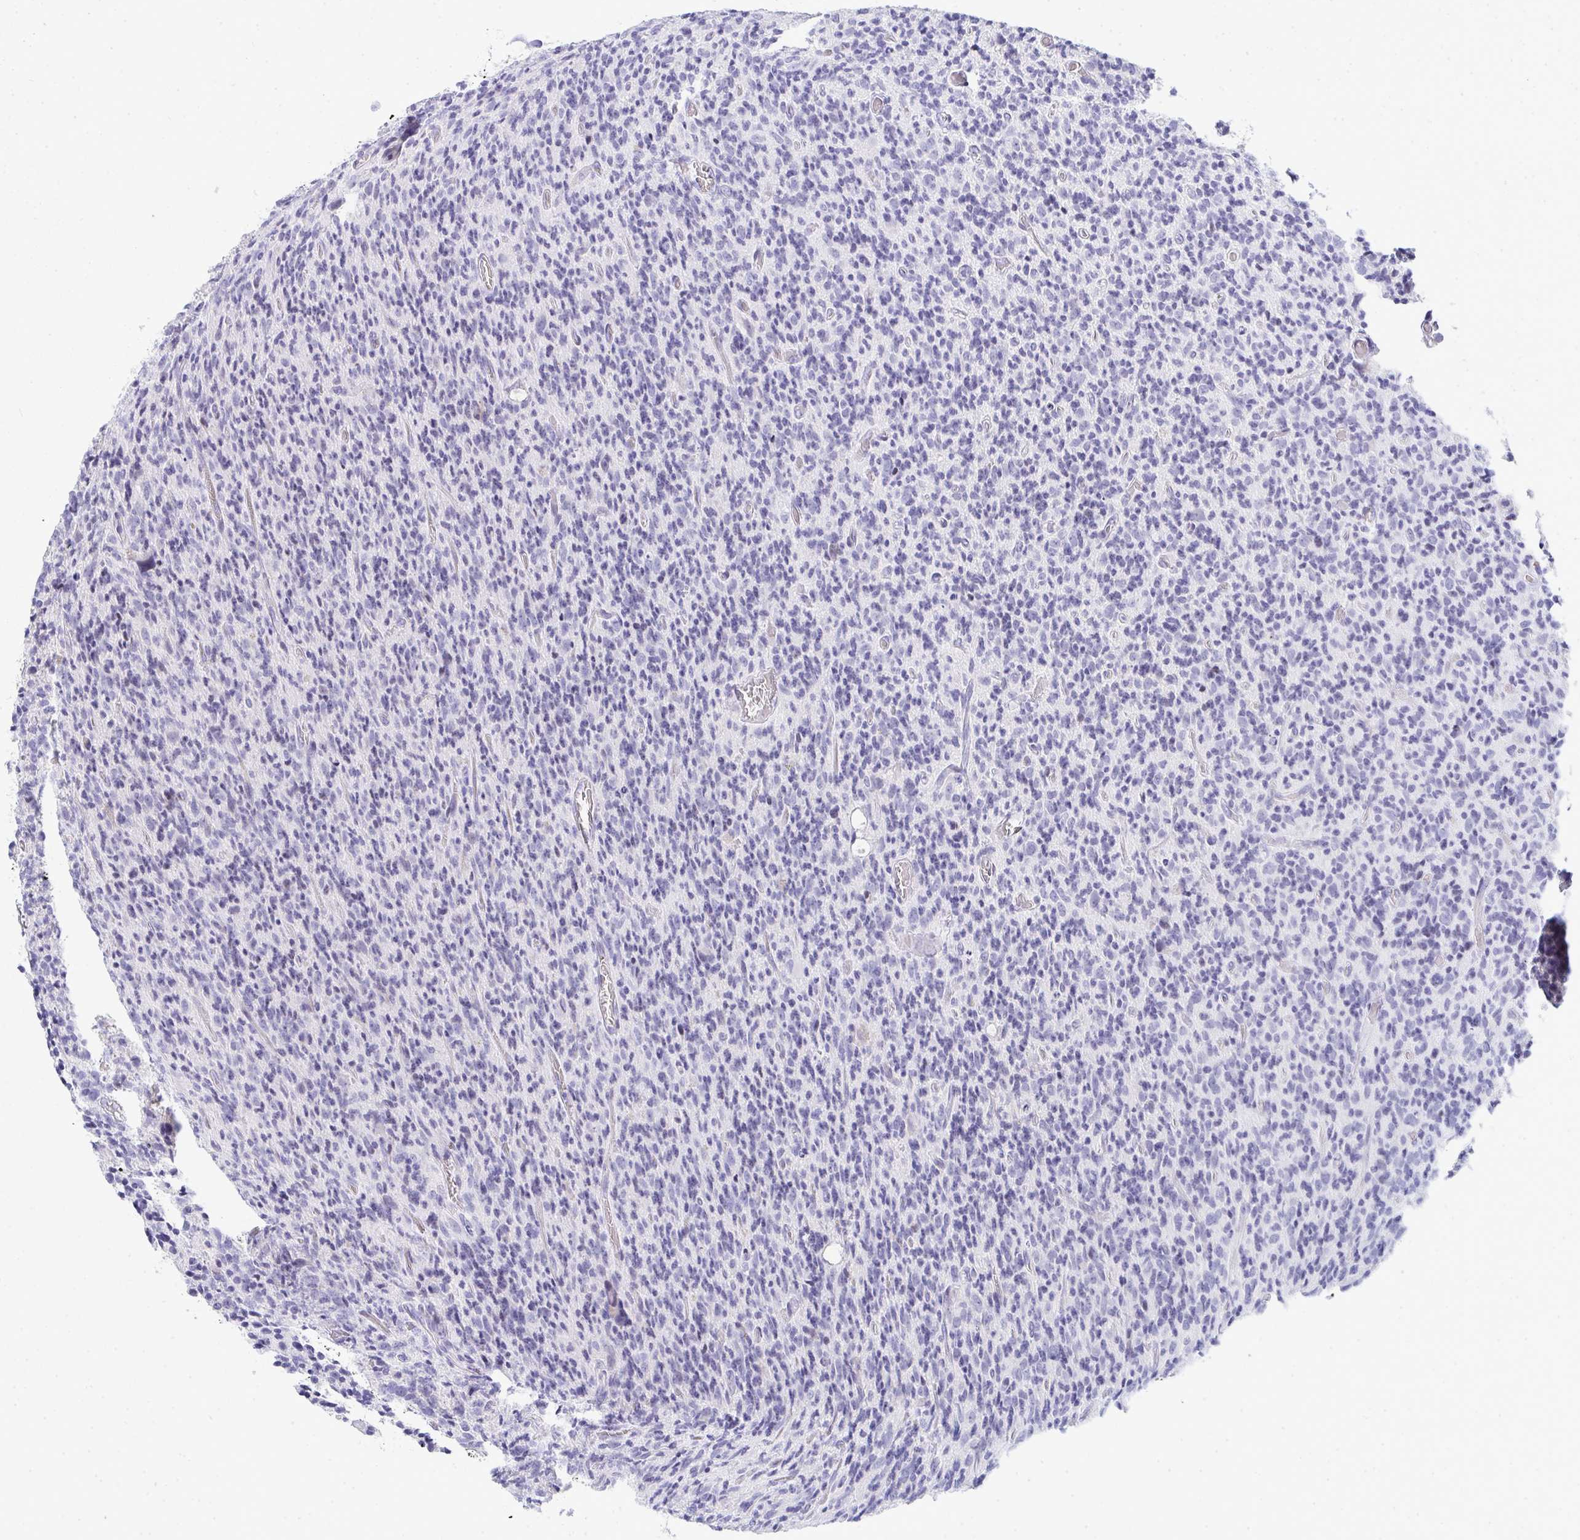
{"staining": {"intensity": "negative", "quantity": "none", "location": "none"}, "tissue": "glioma", "cell_type": "Tumor cells", "image_type": "cancer", "snomed": [{"axis": "morphology", "description": "Glioma, malignant, High grade"}, {"axis": "topography", "description": "Brain"}], "caption": "Tumor cells show no significant protein staining in glioma. The staining was performed using DAB (3,3'-diaminobenzidine) to visualize the protein expression in brown, while the nuclei were stained in blue with hematoxylin (Magnification: 20x).", "gene": "ZNF182", "patient": {"sex": "male", "age": 76}}